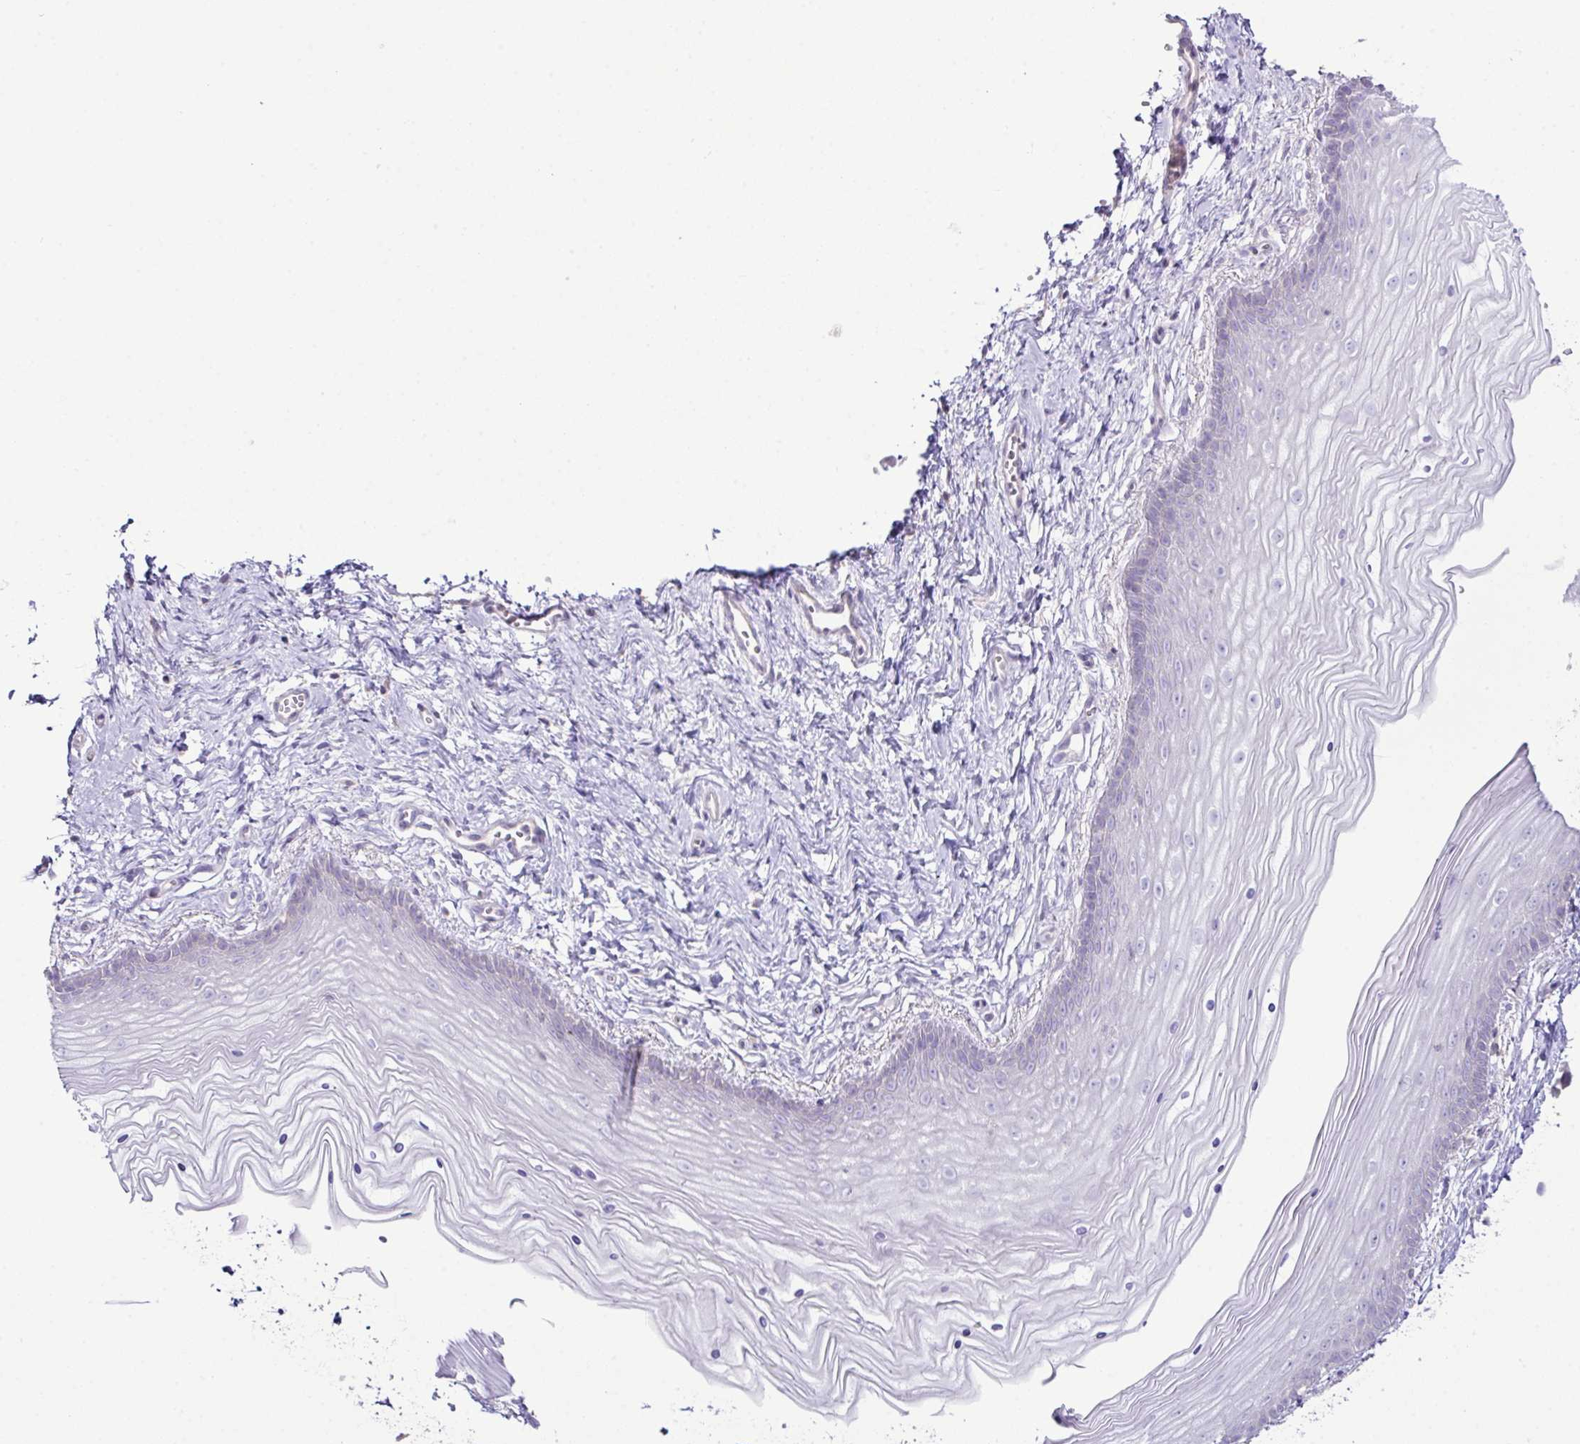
{"staining": {"intensity": "negative", "quantity": "none", "location": "none"}, "tissue": "vagina", "cell_type": "Squamous epithelial cells", "image_type": "normal", "snomed": [{"axis": "morphology", "description": "Normal tissue, NOS"}, {"axis": "topography", "description": "Vagina"}], "caption": "Immunohistochemistry photomicrograph of benign human vagina stained for a protein (brown), which reveals no expression in squamous epithelial cells. (DAB (3,3'-diaminobenzidine) immunohistochemistry (IHC) visualized using brightfield microscopy, high magnification).", "gene": "D2HGDH", "patient": {"sex": "female", "age": 38}}